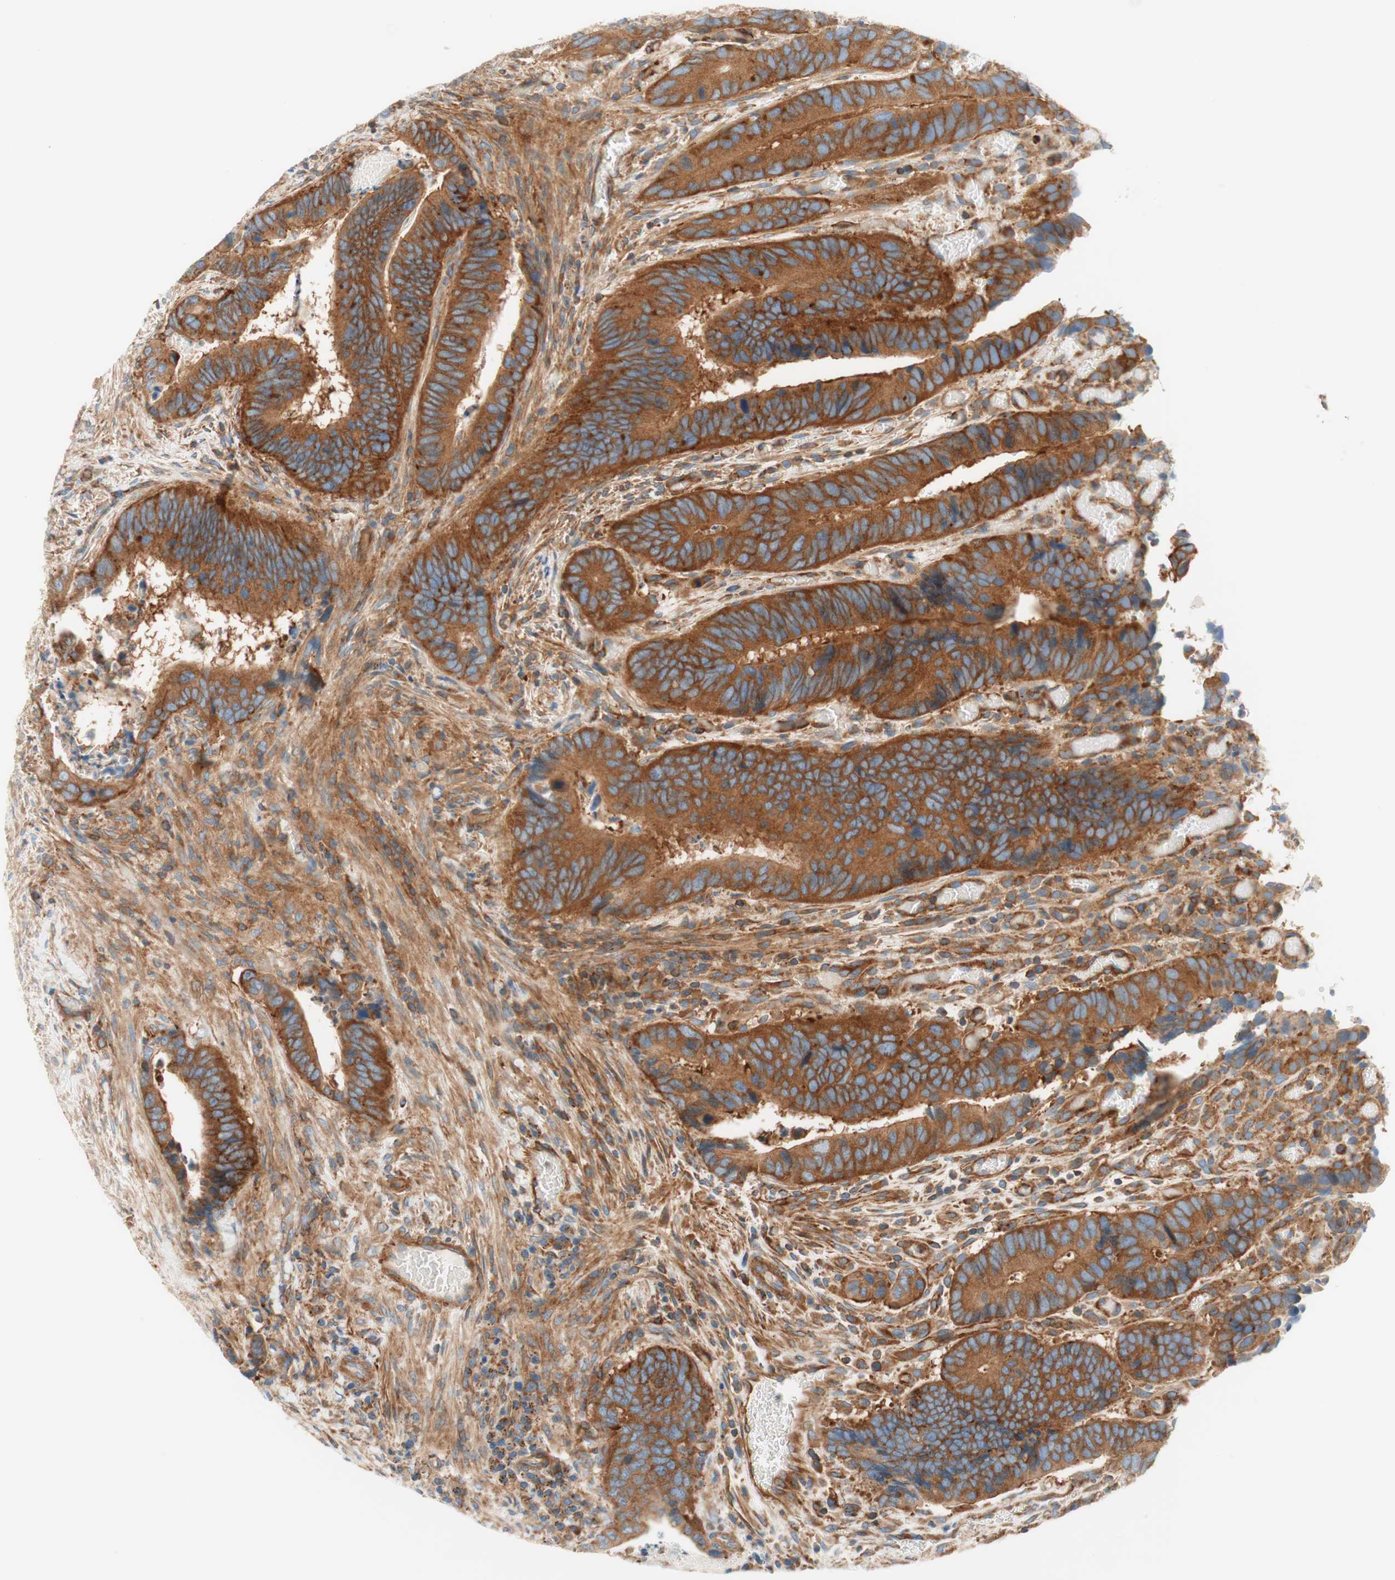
{"staining": {"intensity": "strong", "quantity": ">75%", "location": "cytoplasmic/membranous"}, "tissue": "colorectal cancer", "cell_type": "Tumor cells", "image_type": "cancer", "snomed": [{"axis": "morphology", "description": "Adenocarcinoma, NOS"}, {"axis": "topography", "description": "Colon"}], "caption": "Immunohistochemistry (IHC) of adenocarcinoma (colorectal) shows high levels of strong cytoplasmic/membranous staining in about >75% of tumor cells.", "gene": "VPS26A", "patient": {"sex": "male", "age": 72}}